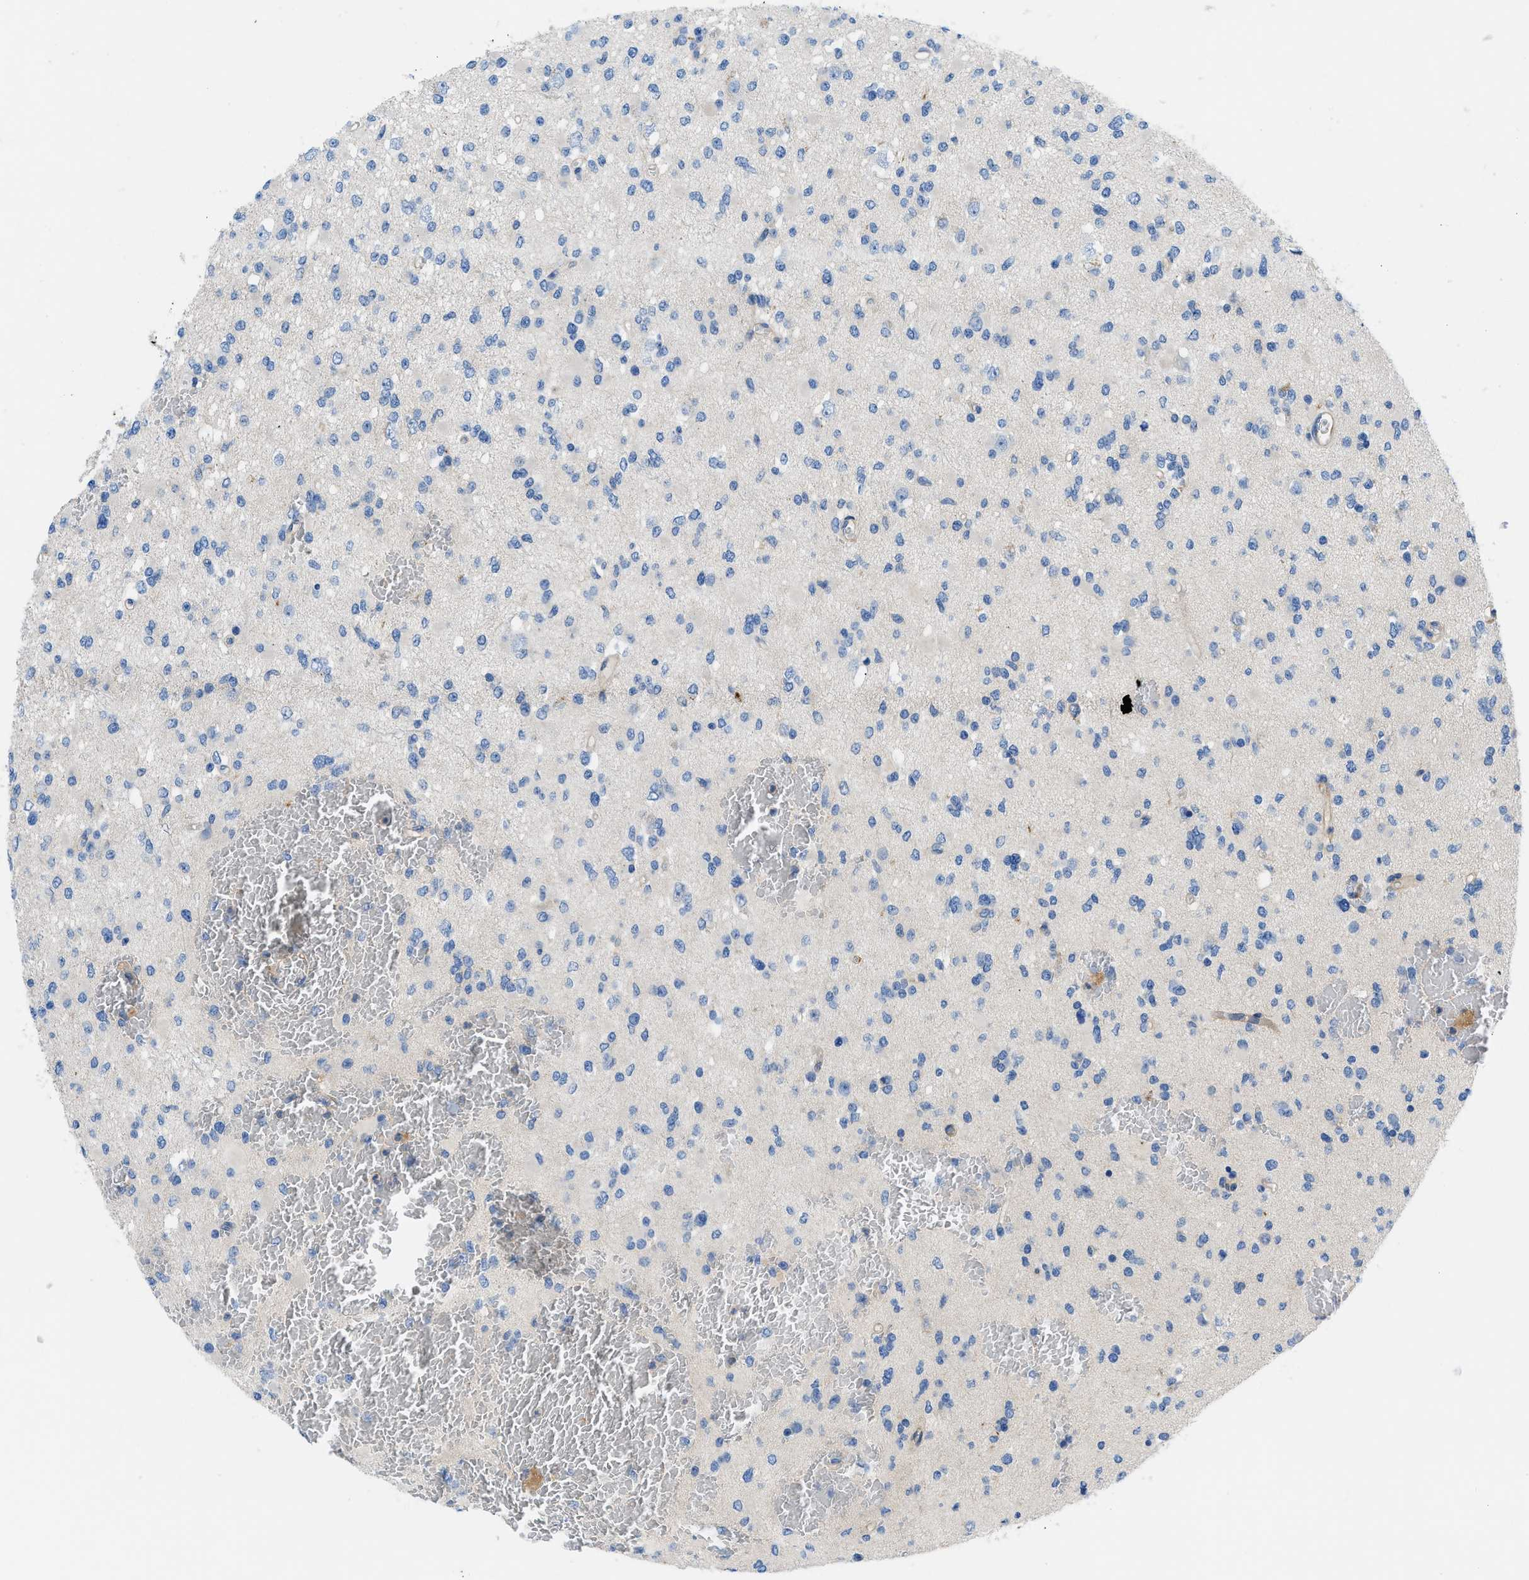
{"staining": {"intensity": "negative", "quantity": "none", "location": "none"}, "tissue": "glioma", "cell_type": "Tumor cells", "image_type": "cancer", "snomed": [{"axis": "morphology", "description": "Glioma, malignant, Low grade"}, {"axis": "topography", "description": "Brain"}], "caption": "Tumor cells show no significant protein staining in glioma.", "gene": "ORAI1", "patient": {"sex": "female", "age": 22}}